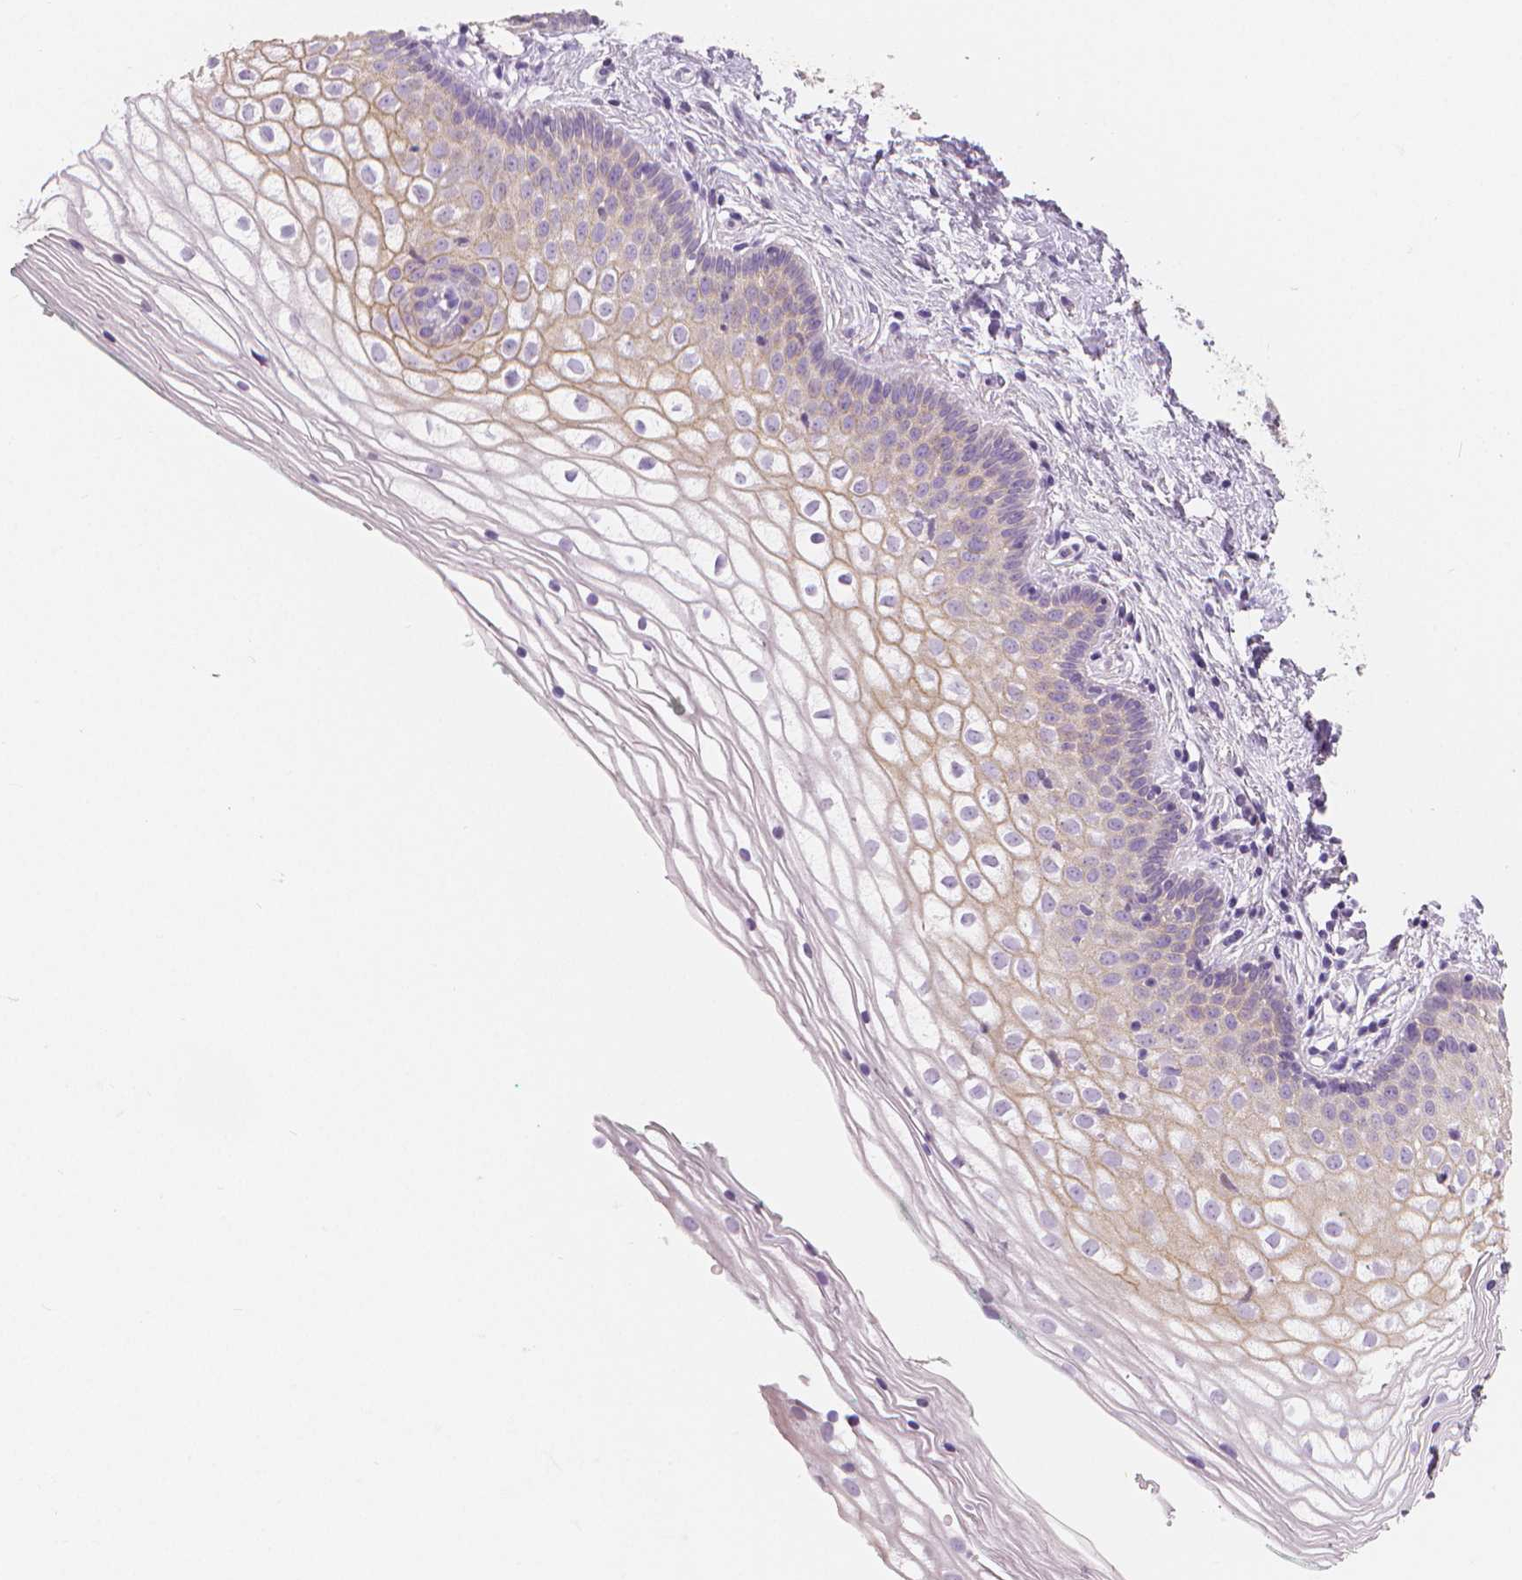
{"staining": {"intensity": "negative", "quantity": "none", "location": "none"}, "tissue": "vagina", "cell_type": "Squamous epithelial cells", "image_type": "normal", "snomed": [{"axis": "morphology", "description": "Normal tissue, NOS"}, {"axis": "topography", "description": "Vagina"}], "caption": "Vagina was stained to show a protein in brown. There is no significant staining in squamous epithelial cells.", "gene": "APOA4", "patient": {"sex": "female", "age": 36}}